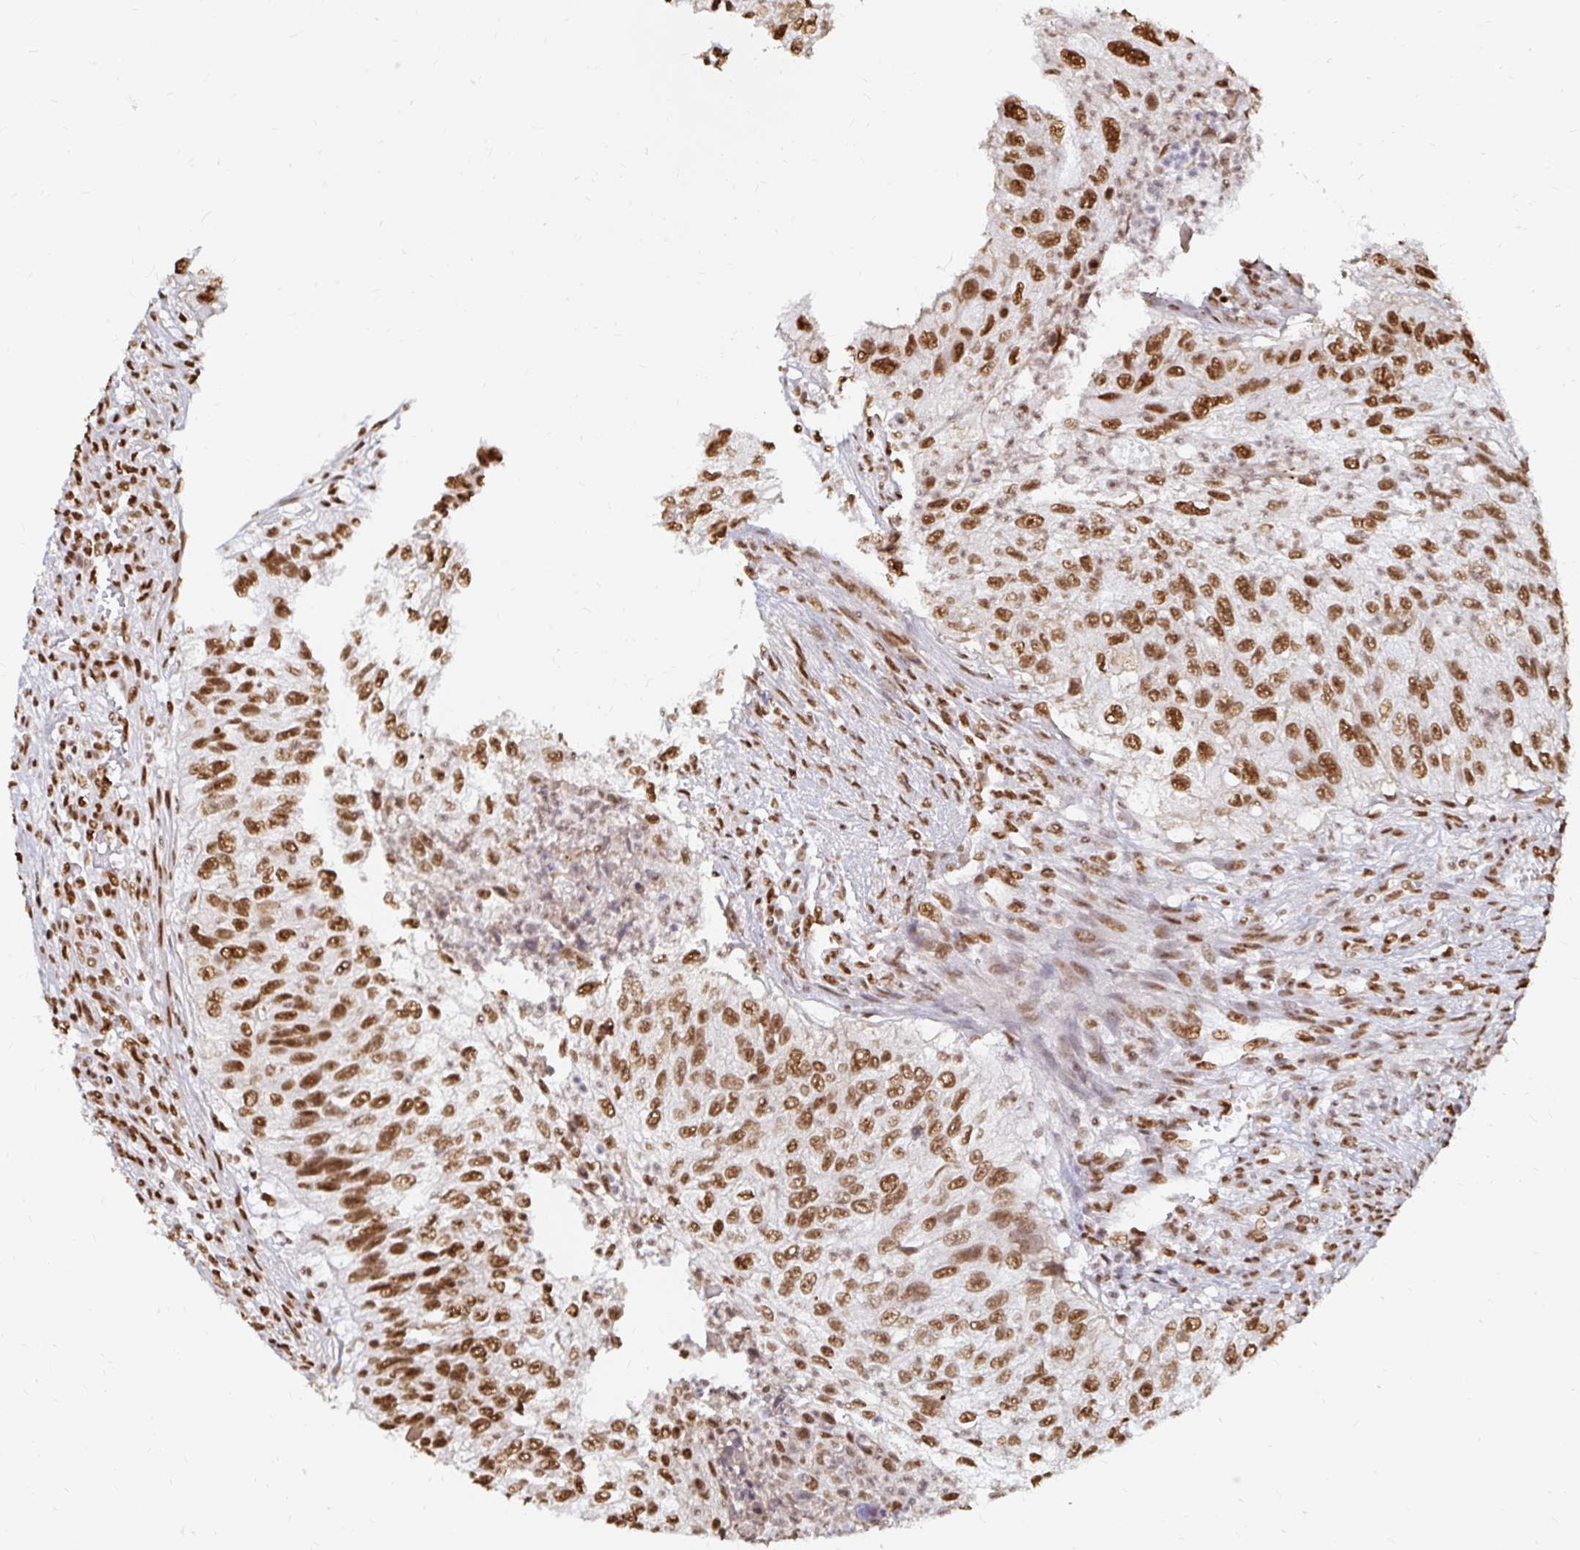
{"staining": {"intensity": "strong", "quantity": ">75%", "location": "nuclear"}, "tissue": "urothelial cancer", "cell_type": "Tumor cells", "image_type": "cancer", "snomed": [{"axis": "morphology", "description": "Urothelial carcinoma, High grade"}, {"axis": "topography", "description": "Urinary bladder"}], "caption": "Immunohistochemical staining of human urothelial cancer demonstrates high levels of strong nuclear staining in approximately >75% of tumor cells. (DAB IHC, brown staining for protein, blue staining for nuclei).", "gene": "HNRNPU", "patient": {"sex": "female", "age": 60}}